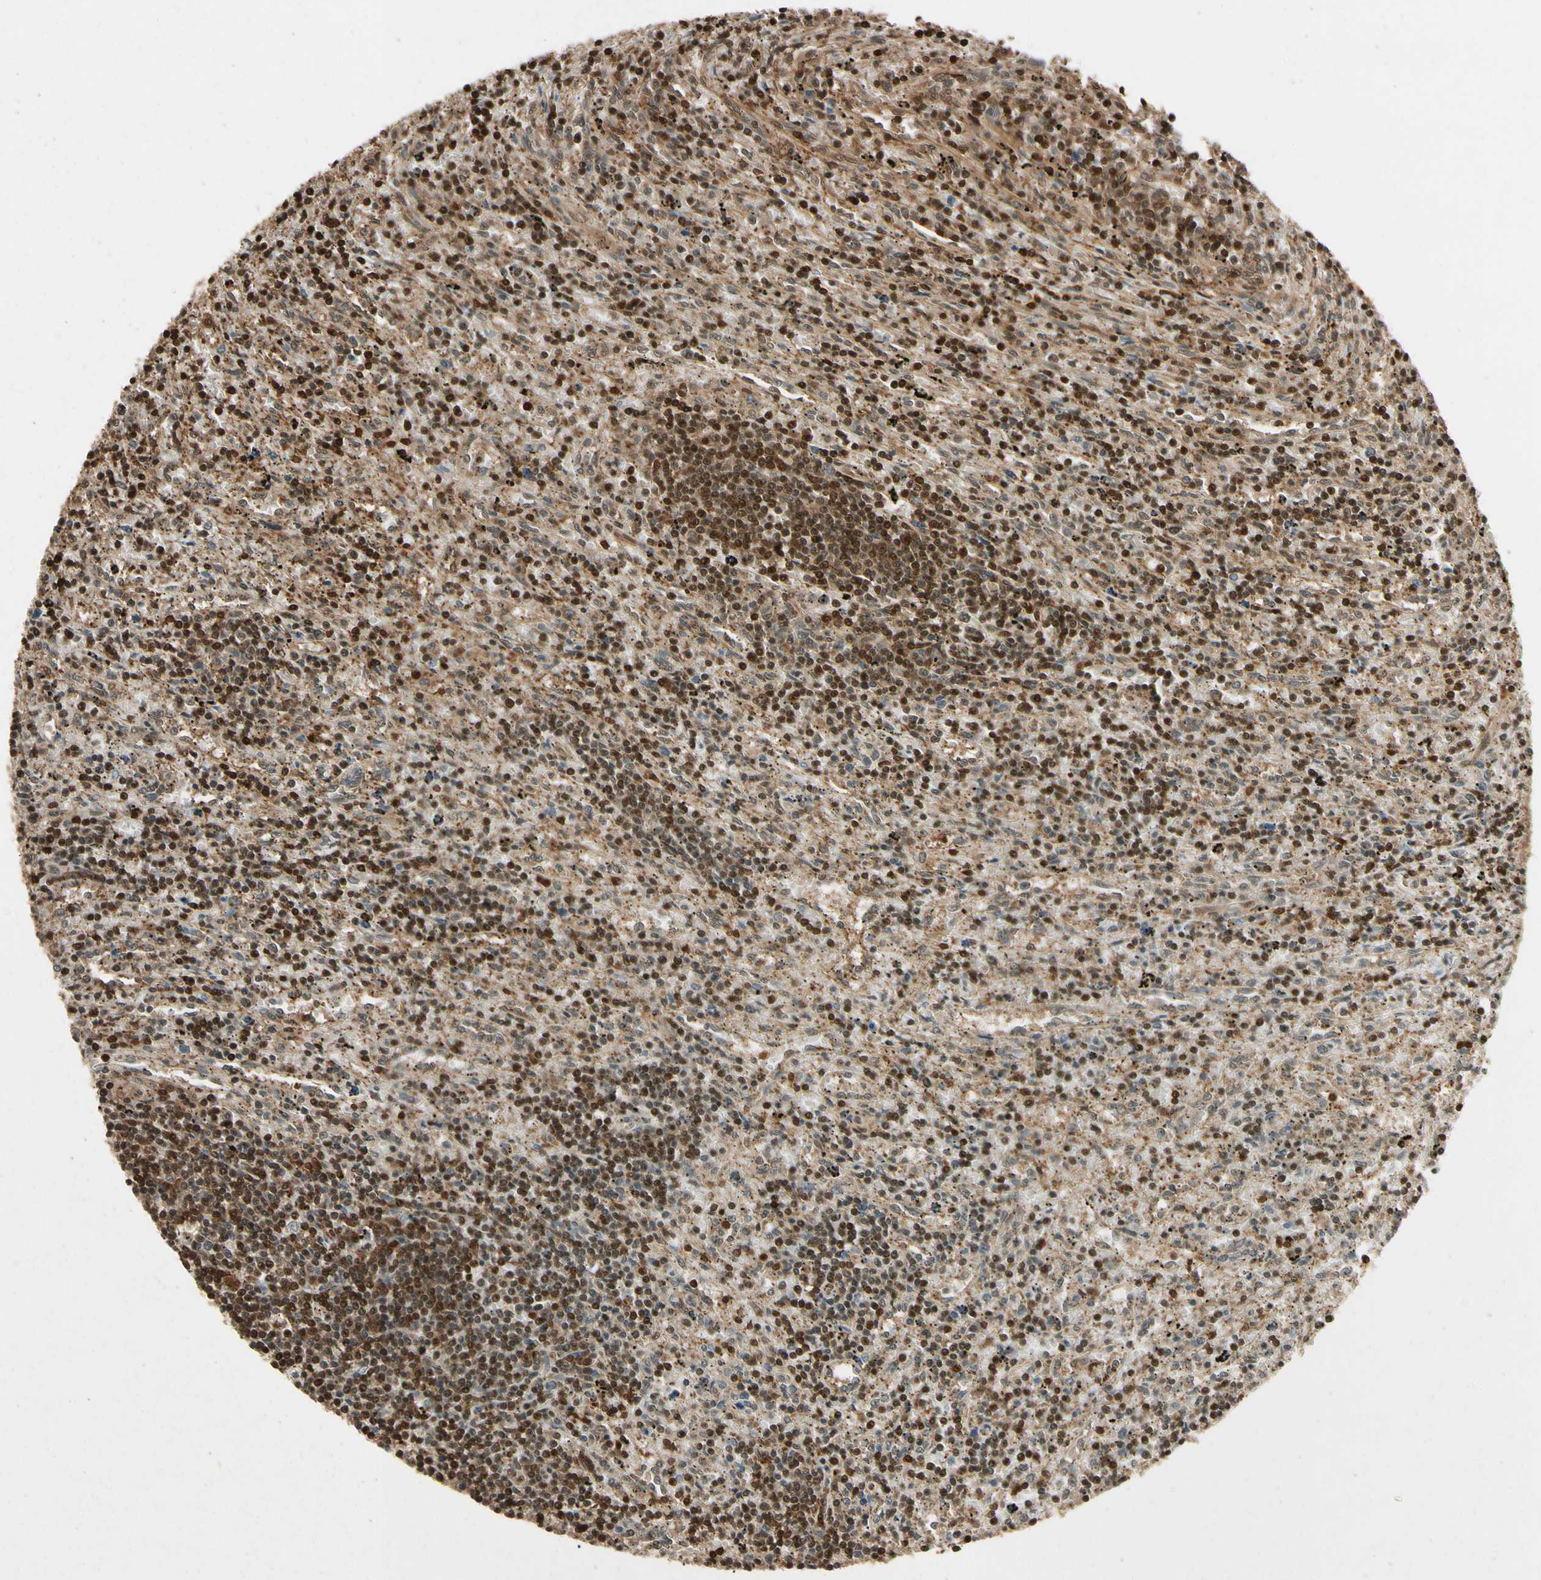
{"staining": {"intensity": "strong", "quantity": ">75%", "location": "nuclear"}, "tissue": "lymphoma", "cell_type": "Tumor cells", "image_type": "cancer", "snomed": [{"axis": "morphology", "description": "Malignant lymphoma, non-Hodgkin's type, Low grade"}, {"axis": "topography", "description": "Spleen"}], "caption": "Tumor cells display strong nuclear positivity in about >75% of cells in lymphoma.", "gene": "YWHAQ", "patient": {"sex": "male", "age": 76}}